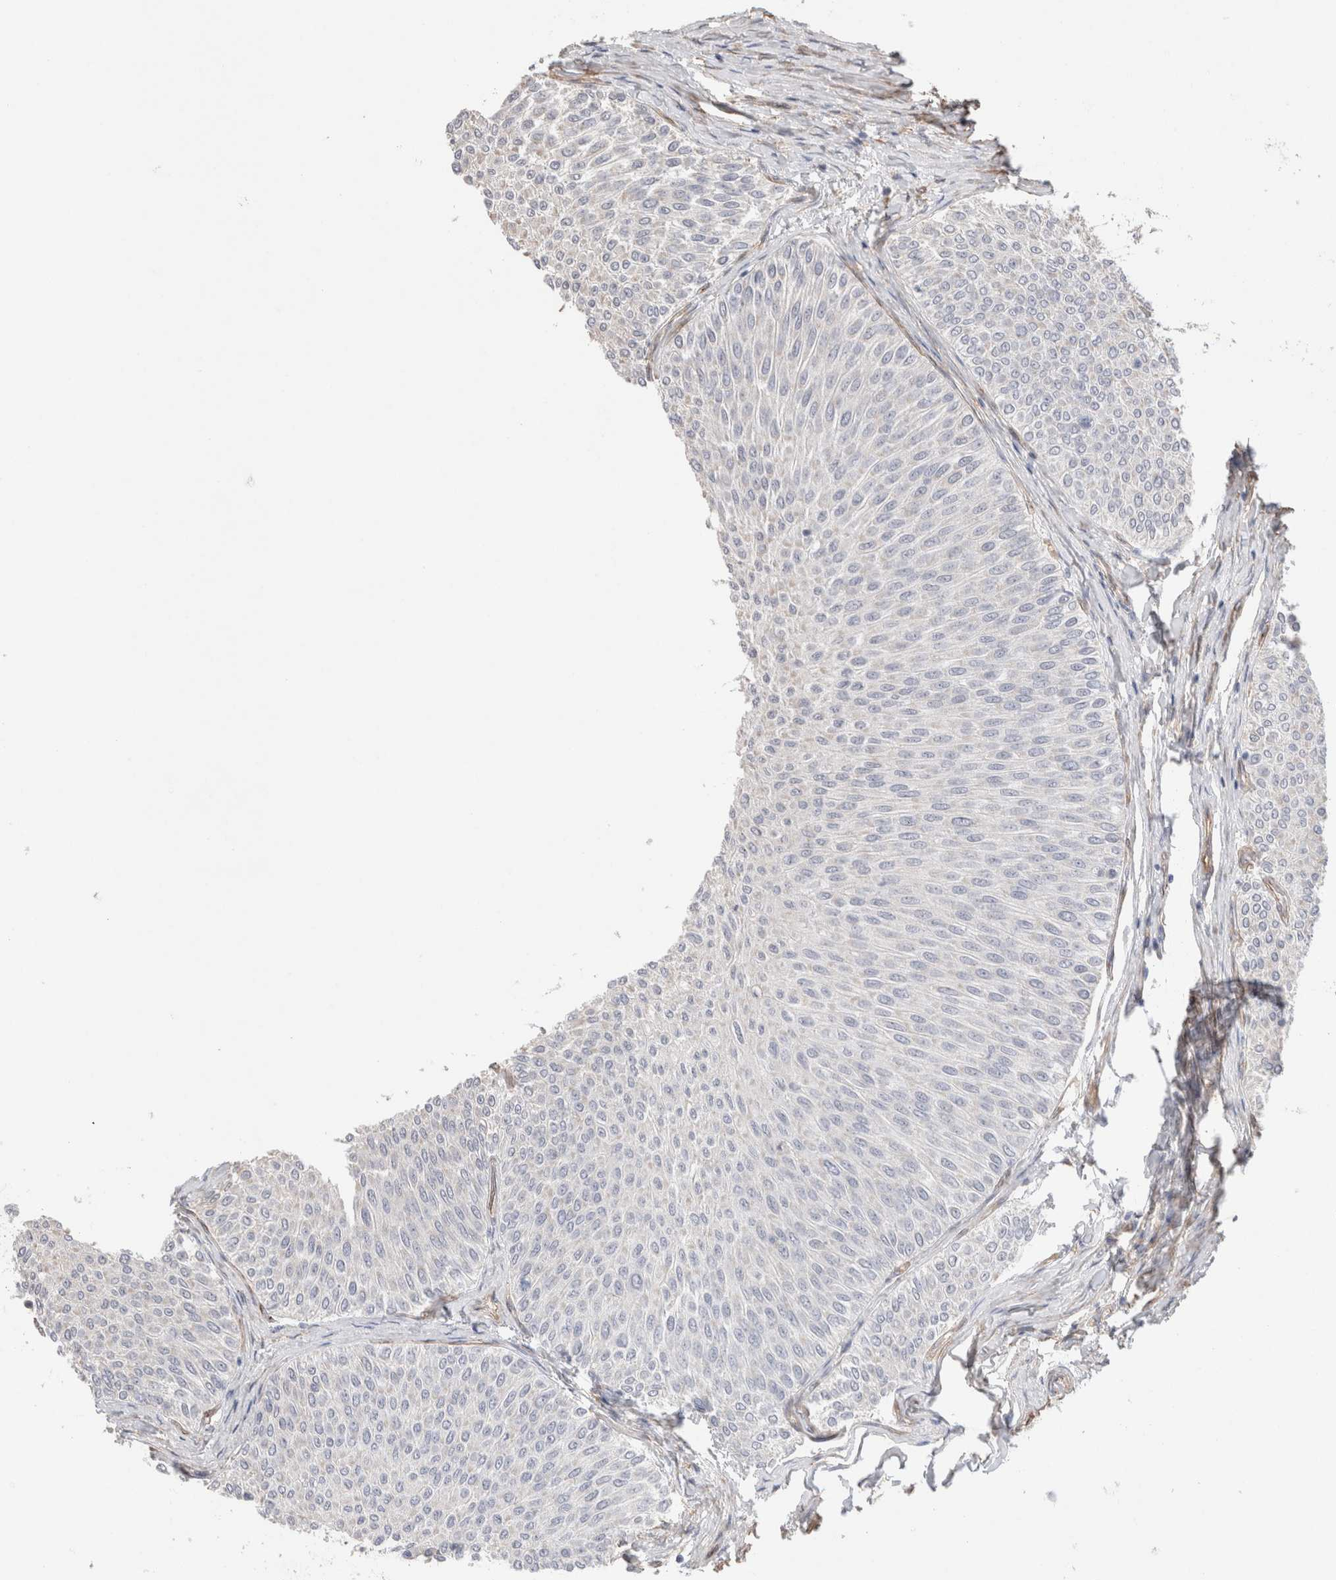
{"staining": {"intensity": "negative", "quantity": "none", "location": "none"}, "tissue": "urothelial cancer", "cell_type": "Tumor cells", "image_type": "cancer", "snomed": [{"axis": "morphology", "description": "Urothelial carcinoma, Low grade"}, {"axis": "topography", "description": "Urinary bladder"}], "caption": "Human urothelial carcinoma (low-grade) stained for a protein using immunohistochemistry demonstrates no expression in tumor cells.", "gene": "CAAP1", "patient": {"sex": "male", "age": 78}}